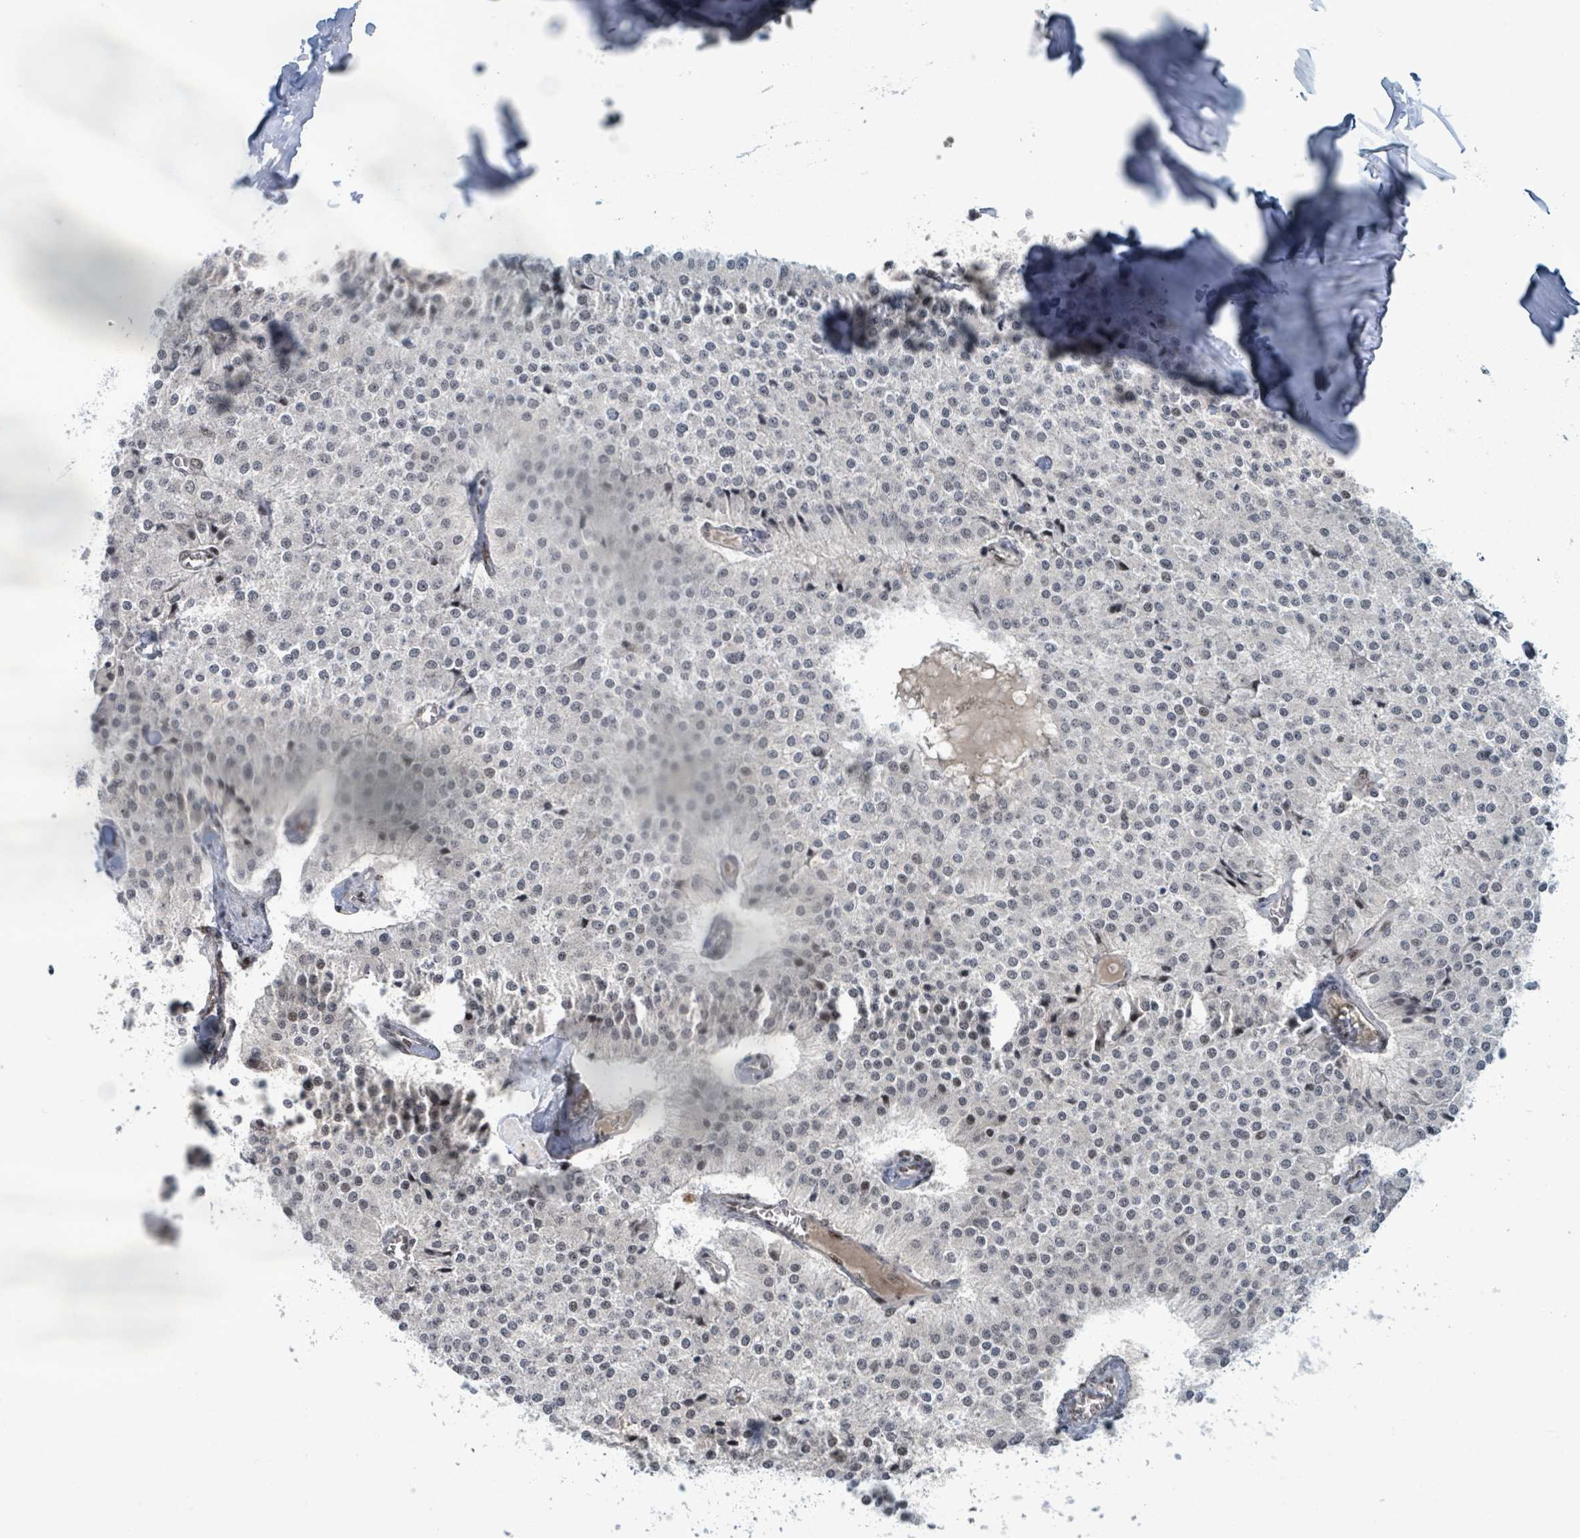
{"staining": {"intensity": "negative", "quantity": "none", "location": "none"}, "tissue": "carcinoid", "cell_type": "Tumor cells", "image_type": "cancer", "snomed": [{"axis": "morphology", "description": "Carcinoid, malignant, NOS"}, {"axis": "topography", "description": "Colon"}], "caption": "Protein analysis of malignant carcinoid displays no significant positivity in tumor cells.", "gene": "KLF3", "patient": {"sex": "female", "age": 52}}